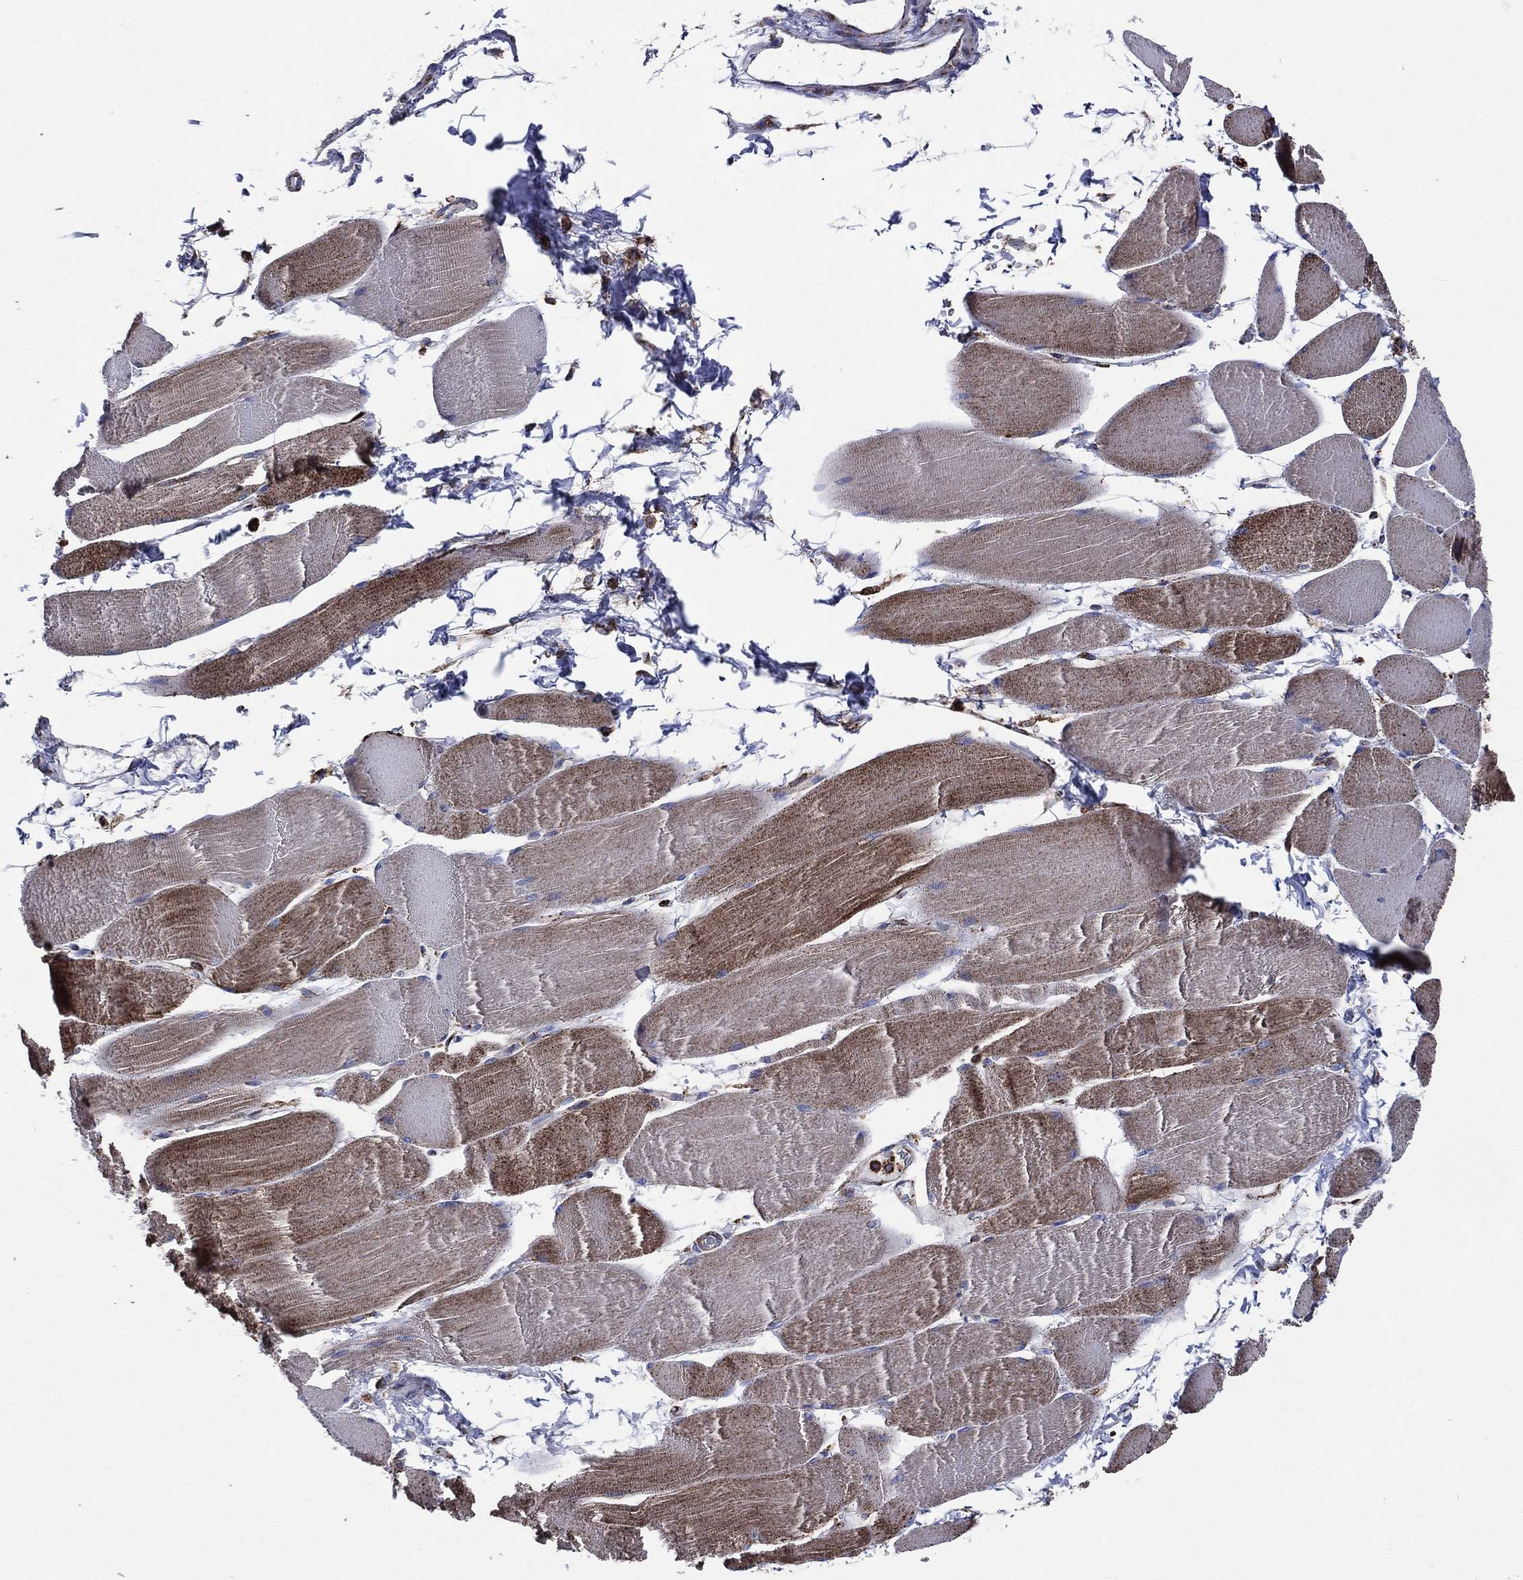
{"staining": {"intensity": "moderate", "quantity": "25%-75%", "location": "cytoplasmic/membranous"}, "tissue": "skeletal muscle", "cell_type": "Myocytes", "image_type": "normal", "snomed": [{"axis": "morphology", "description": "Normal tissue, NOS"}, {"axis": "topography", "description": "Skeletal muscle"}], "caption": "Immunohistochemistry (IHC) photomicrograph of benign skeletal muscle: human skeletal muscle stained using immunohistochemistry shows medium levels of moderate protein expression localized specifically in the cytoplasmic/membranous of myocytes, appearing as a cytoplasmic/membranous brown color.", "gene": "ANKRD37", "patient": {"sex": "male", "age": 56}}